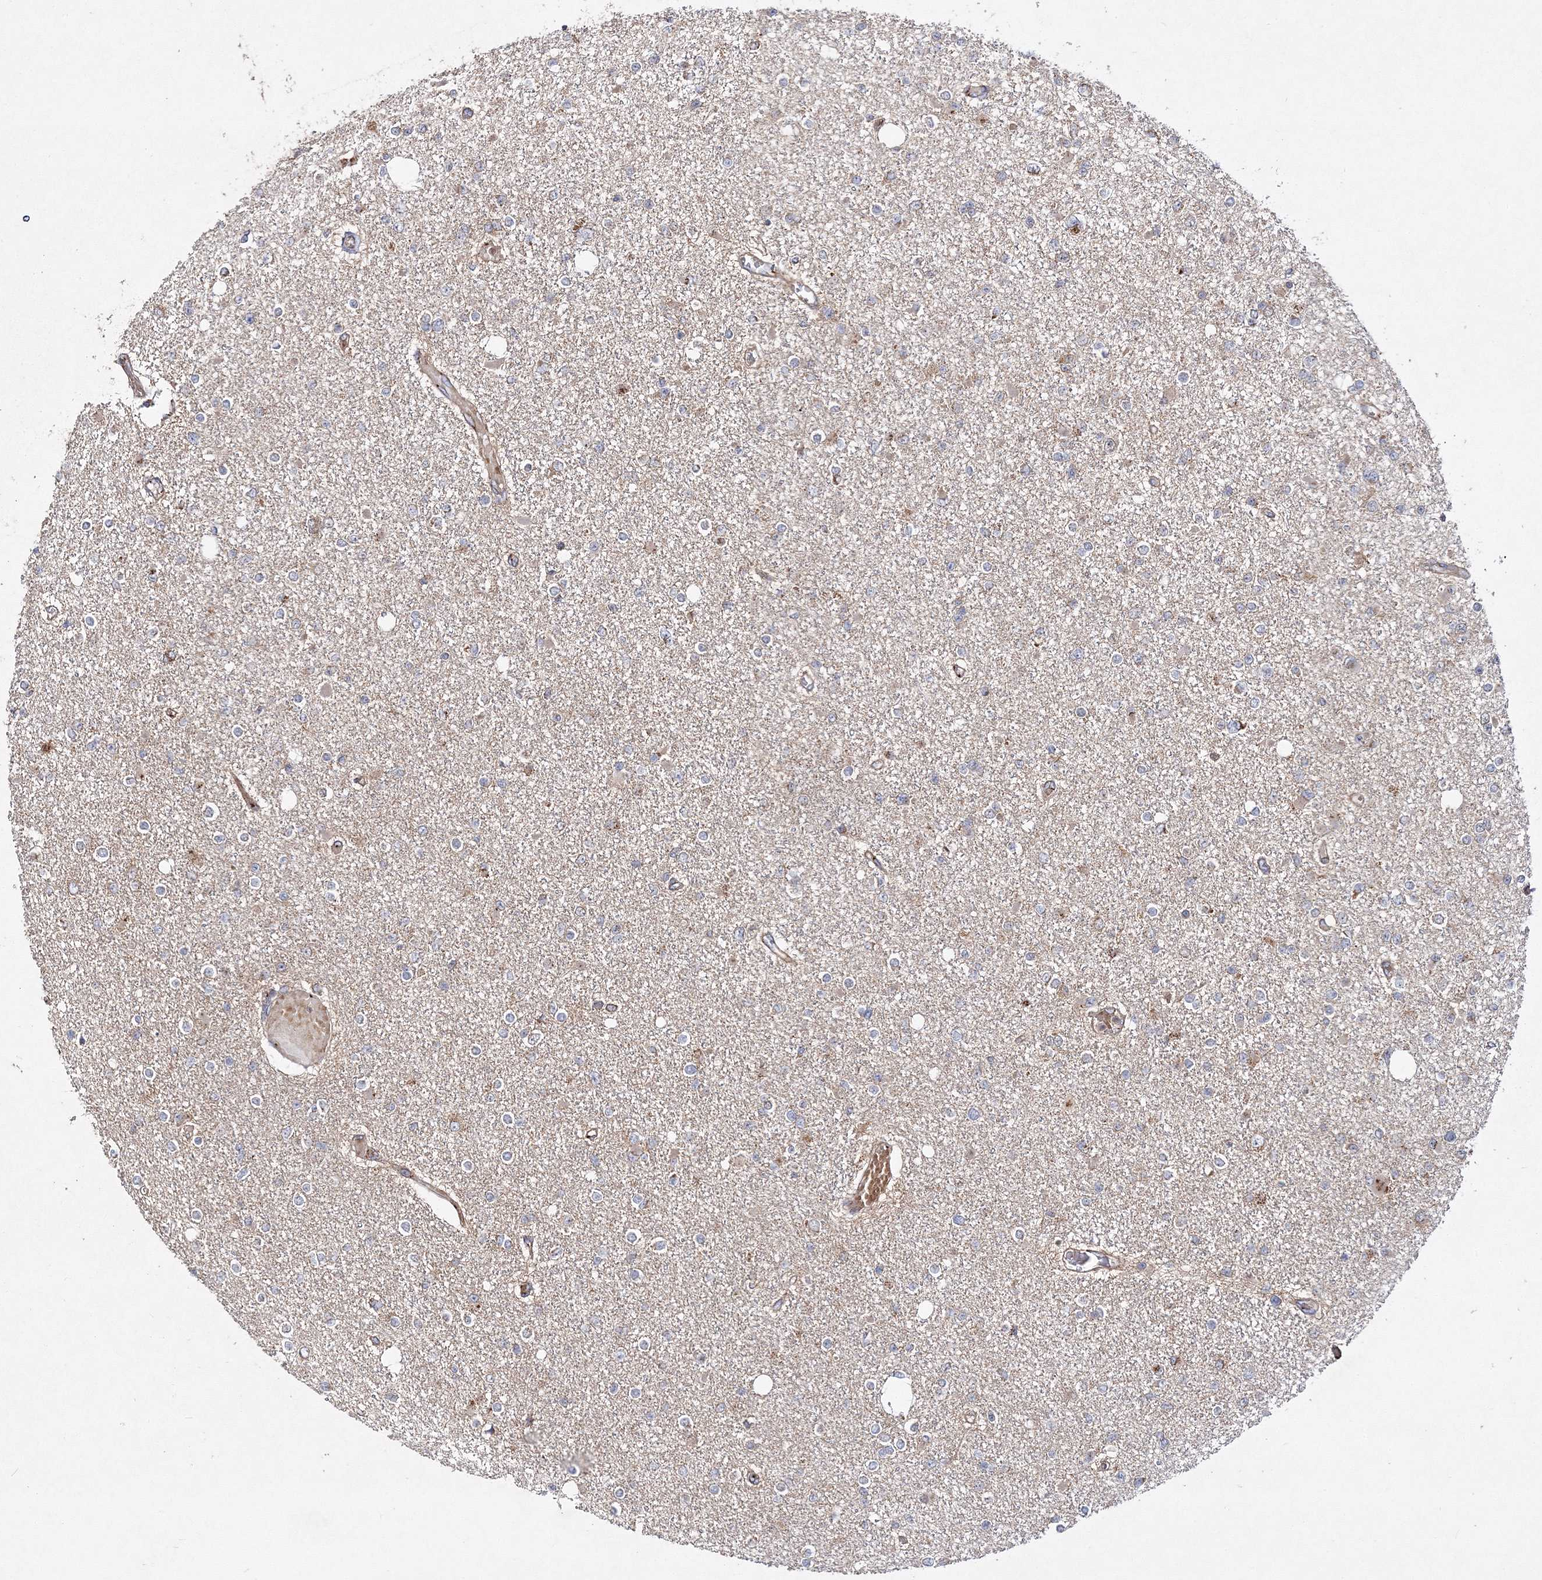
{"staining": {"intensity": "negative", "quantity": "none", "location": "none"}, "tissue": "glioma", "cell_type": "Tumor cells", "image_type": "cancer", "snomed": [{"axis": "morphology", "description": "Glioma, malignant, Low grade"}, {"axis": "topography", "description": "Brain"}], "caption": "IHC of malignant glioma (low-grade) reveals no positivity in tumor cells.", "gene": "DNAJC13", "patient": {"sex": "female", "age": 22}}